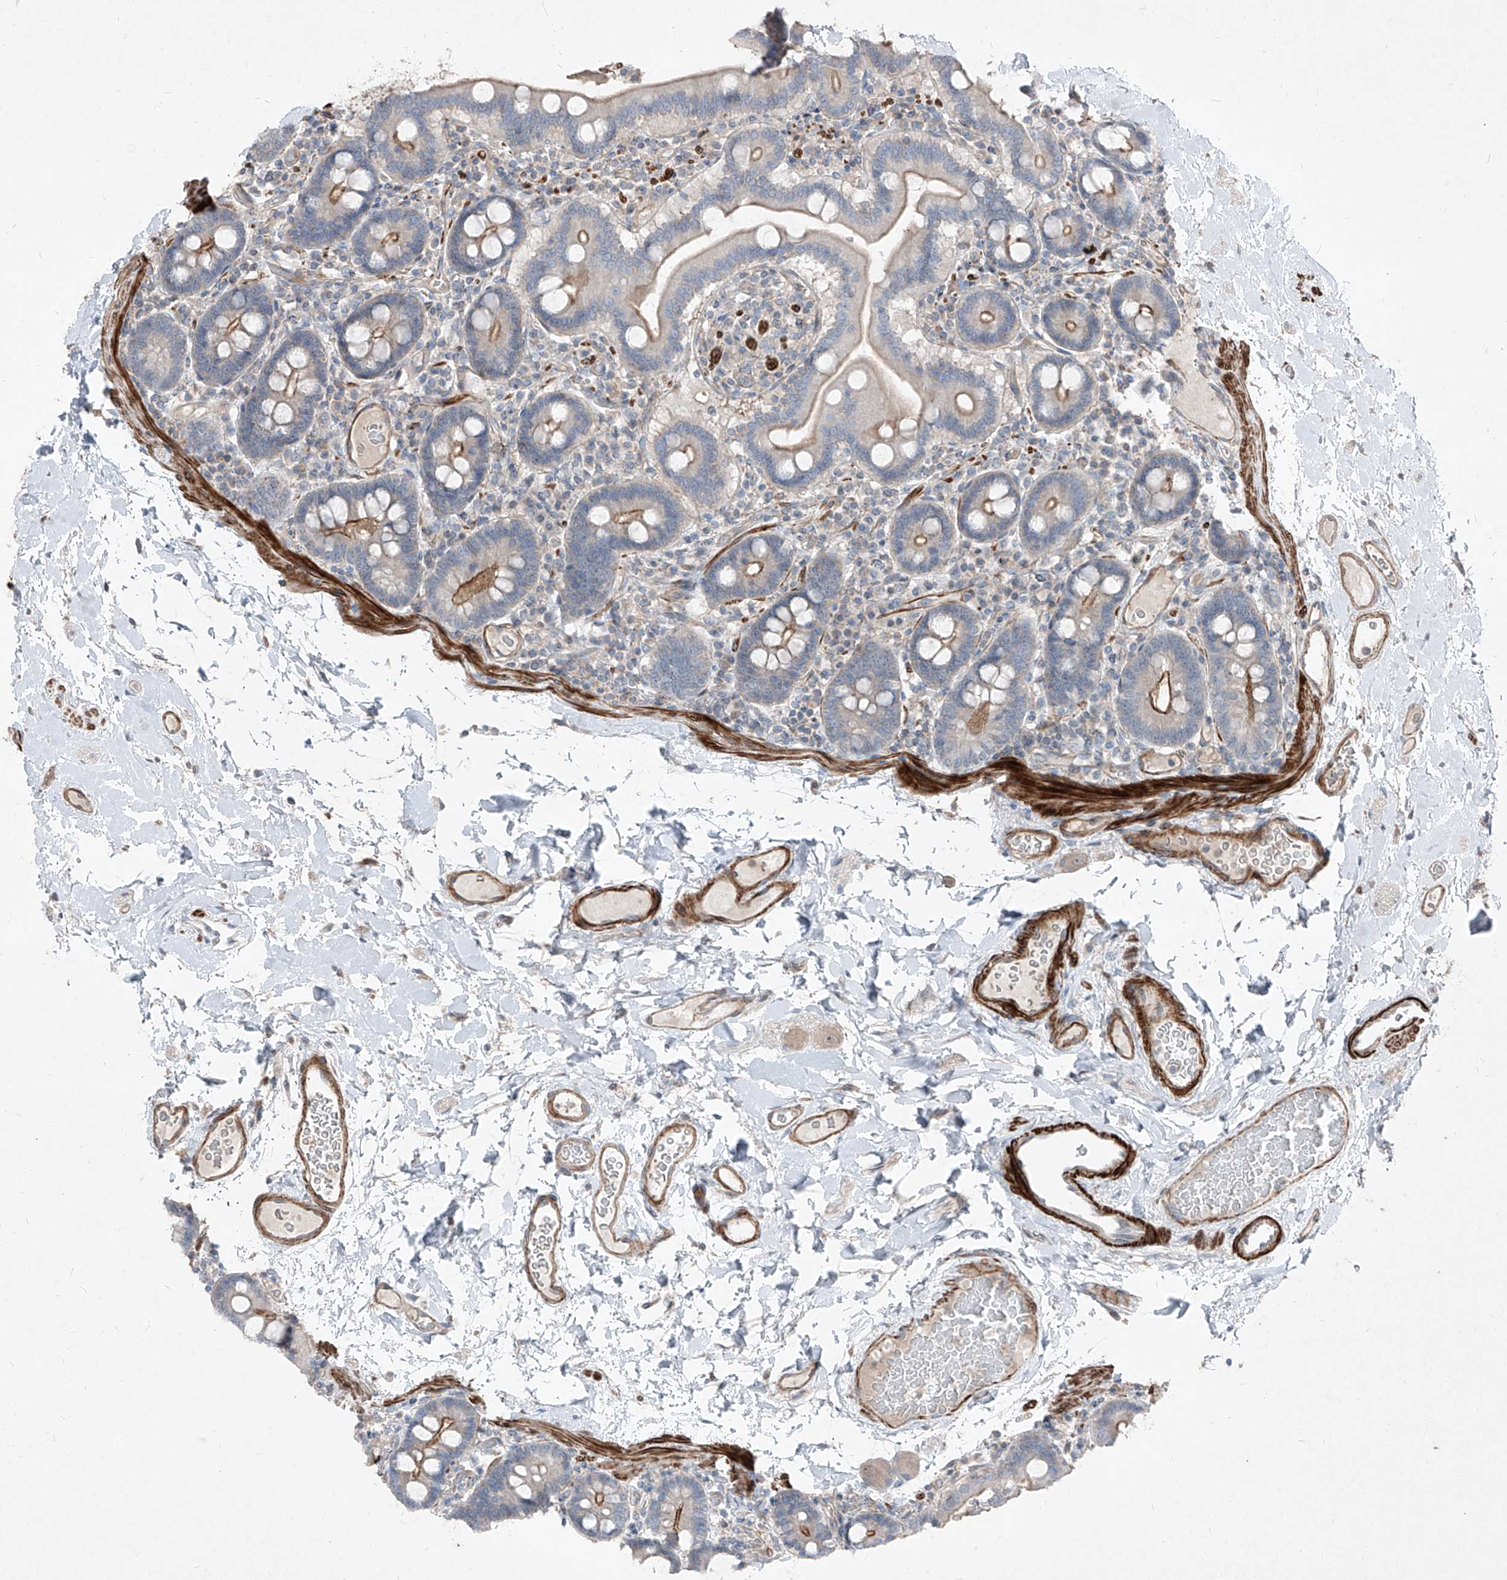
{"staining": {"intensity": "moderate", "quantity": "<25%", "location": "cytoplasmic/membranous"}, "tissue": "duodenum", "cell_type": "Glandular cells", "image_type": "normal", "snomed": [{"axis": "morphology", "description": "Normal tissue, NOS"}, {"axis": "topography", "description": "Duodenum"}], "caption": "This is a micrograph of IHC staining of normal duodenum, which shows moderate expression in the cytoplasmic/membranous of glandular cells.", "gene": "UFD1", "patient": {"sex": "male", "age": 55}}